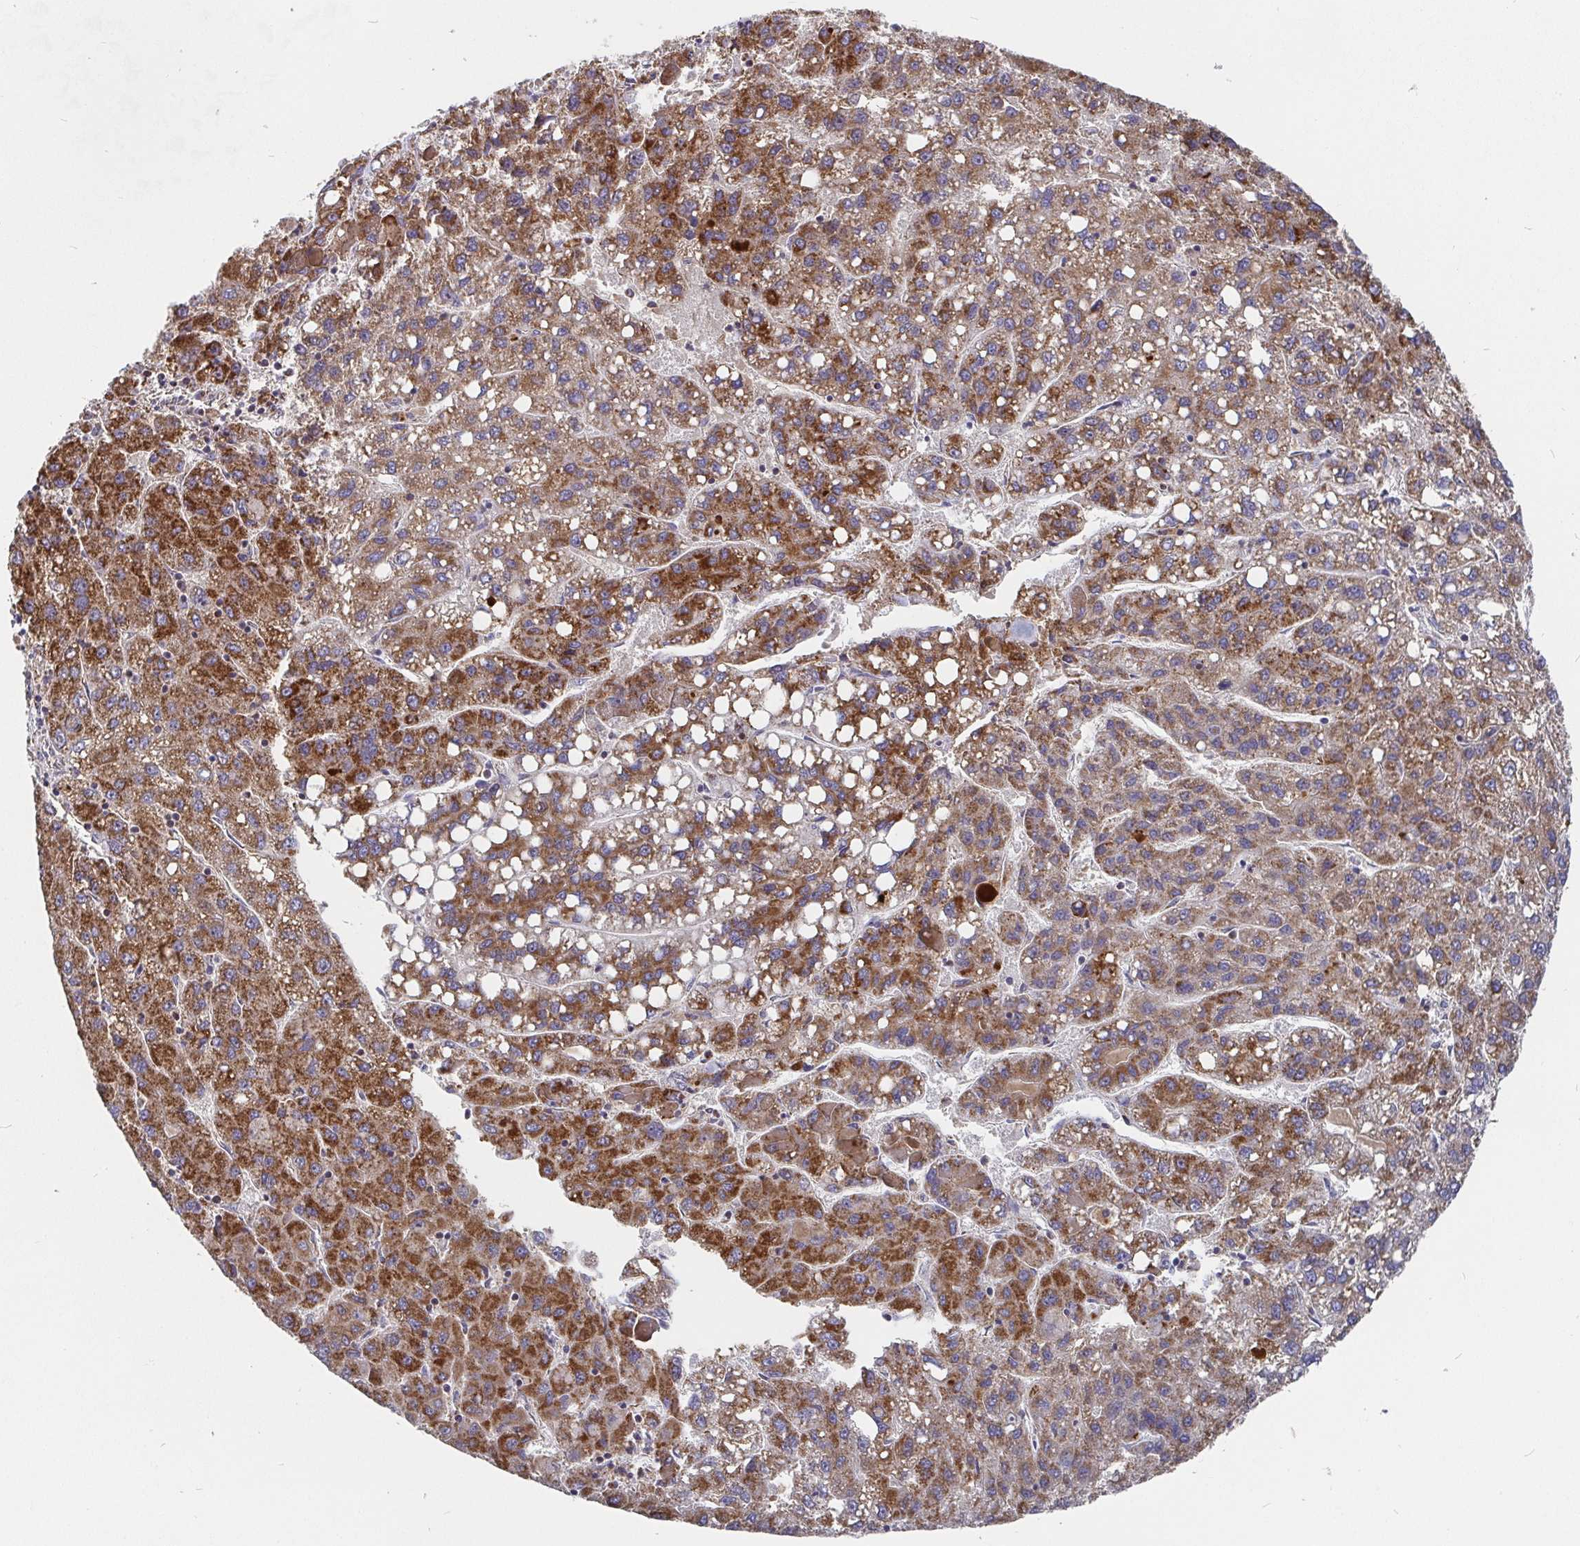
{"staining": {"intensity": "strong", "quantity": ">75%", "location": "cytoplasmic/membranous"}, "tissue": "liver cancer", "cell_type": "Tumor cells", "image_type": "cancer", "snomed": [{"axis": "morphology", "description": "Carcinoma, Hepatocellular, NOS"}, {"axis": "topography", "description": "Liver"}], "caption": "An image showing strong cytoplasmic/membranous positivity in approximately >75% of tumor cells in liver cancer (hepatocellular carcinoma), as visualized by brown immunohistochemical staining.", "gene": "PDF", "patient": {"sex": "female", "age": 82}}